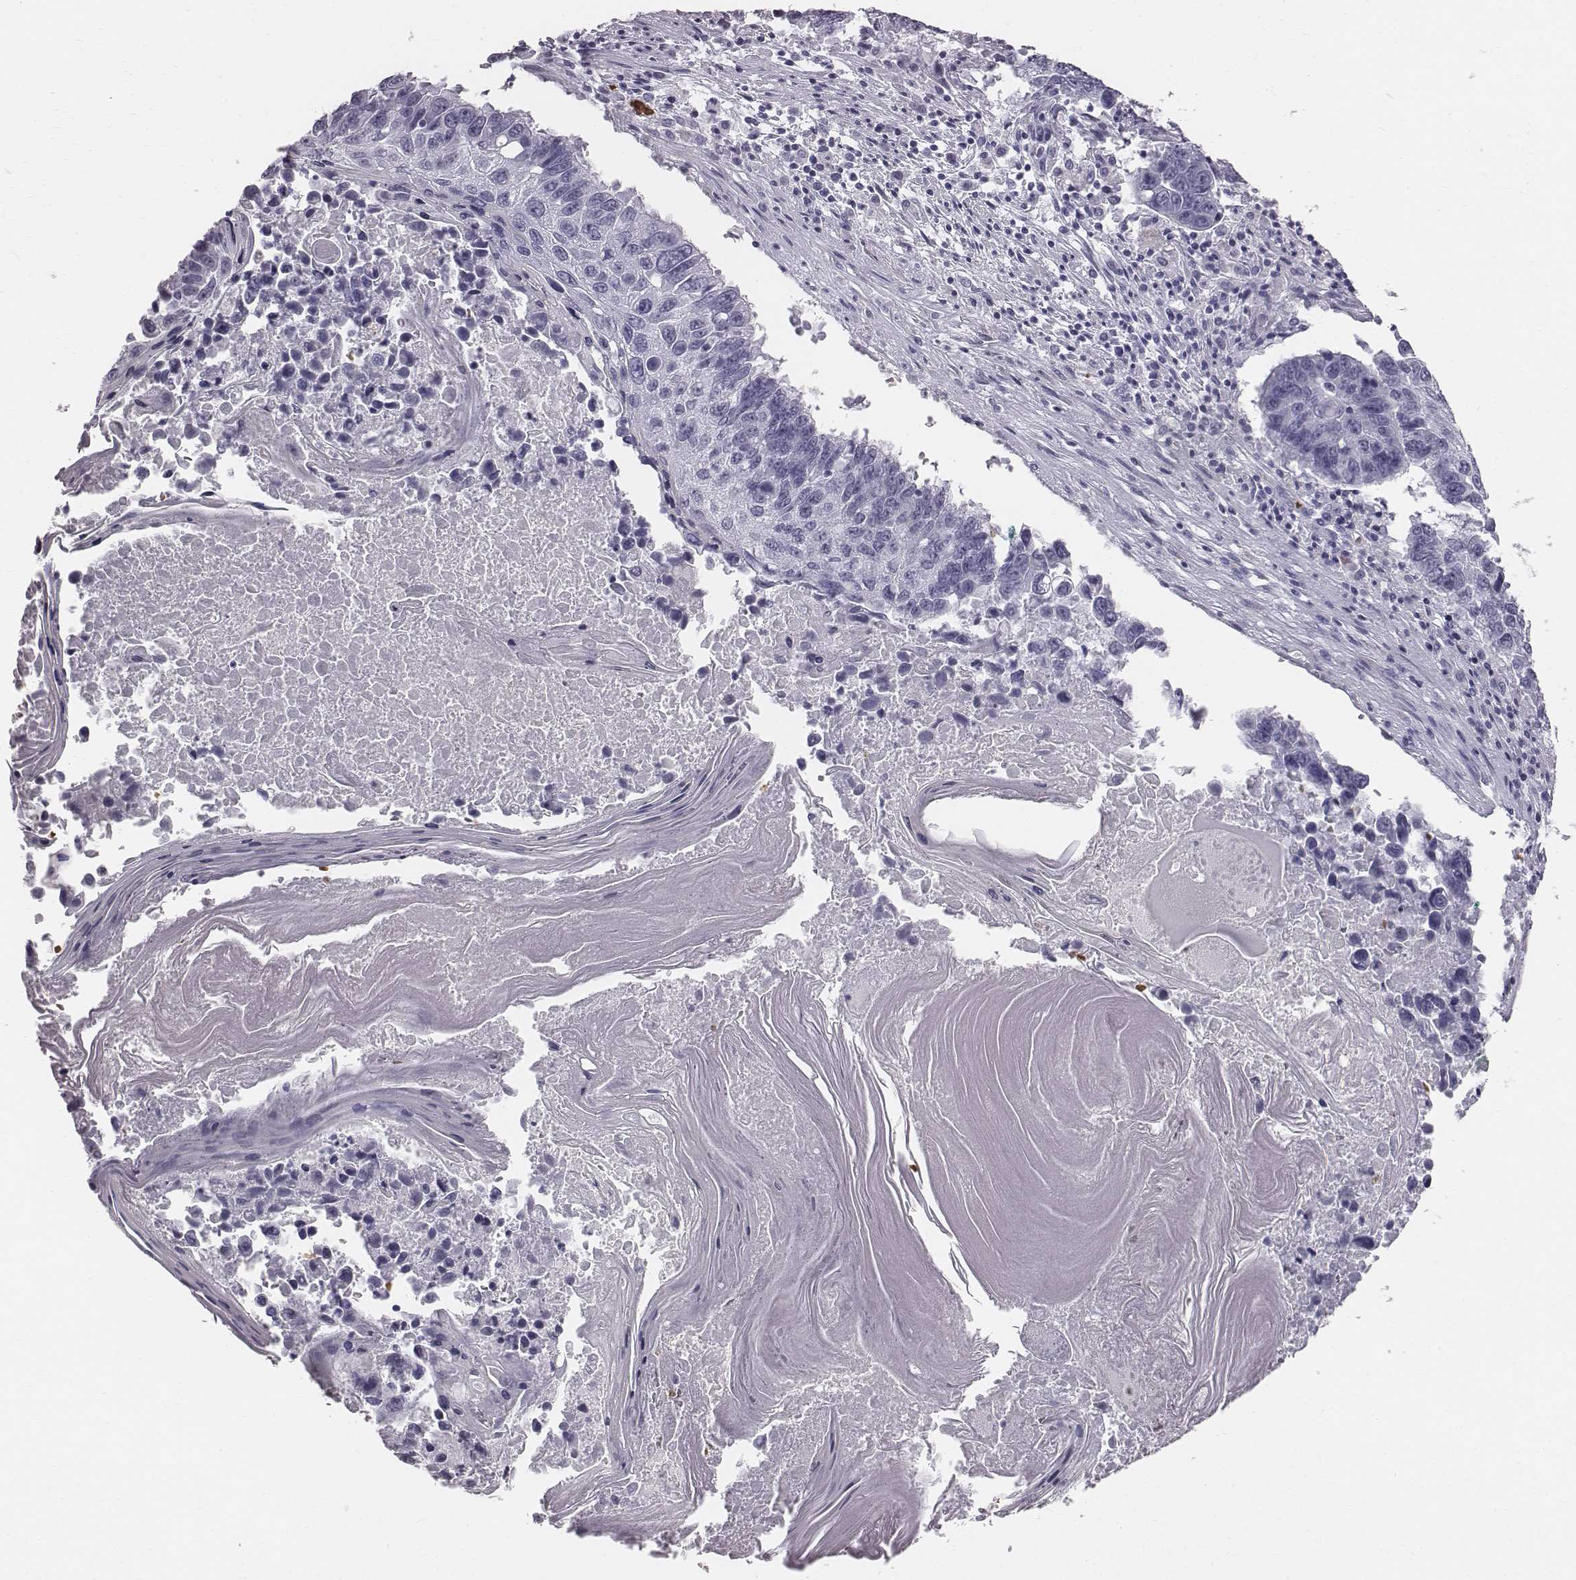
{"staining": {"intensity": "negative", "quantity": "none", "location": "none"}, "tissue": "lung cancer", "cell_type": "Tumor cells", "image_type": "cancer", "snomed": [{"axis": "morphology", "description": "Squamous cell carcinoma, NOS"}, {"axis": "topography", "description": "Lung"}], "caption": "Photomicrograph shows no protein staining in tumor cells of squamous cell carcinoma (lung) tissue.", "gene": "HBZ", "patient": {"sex": "male", "age": 73}}